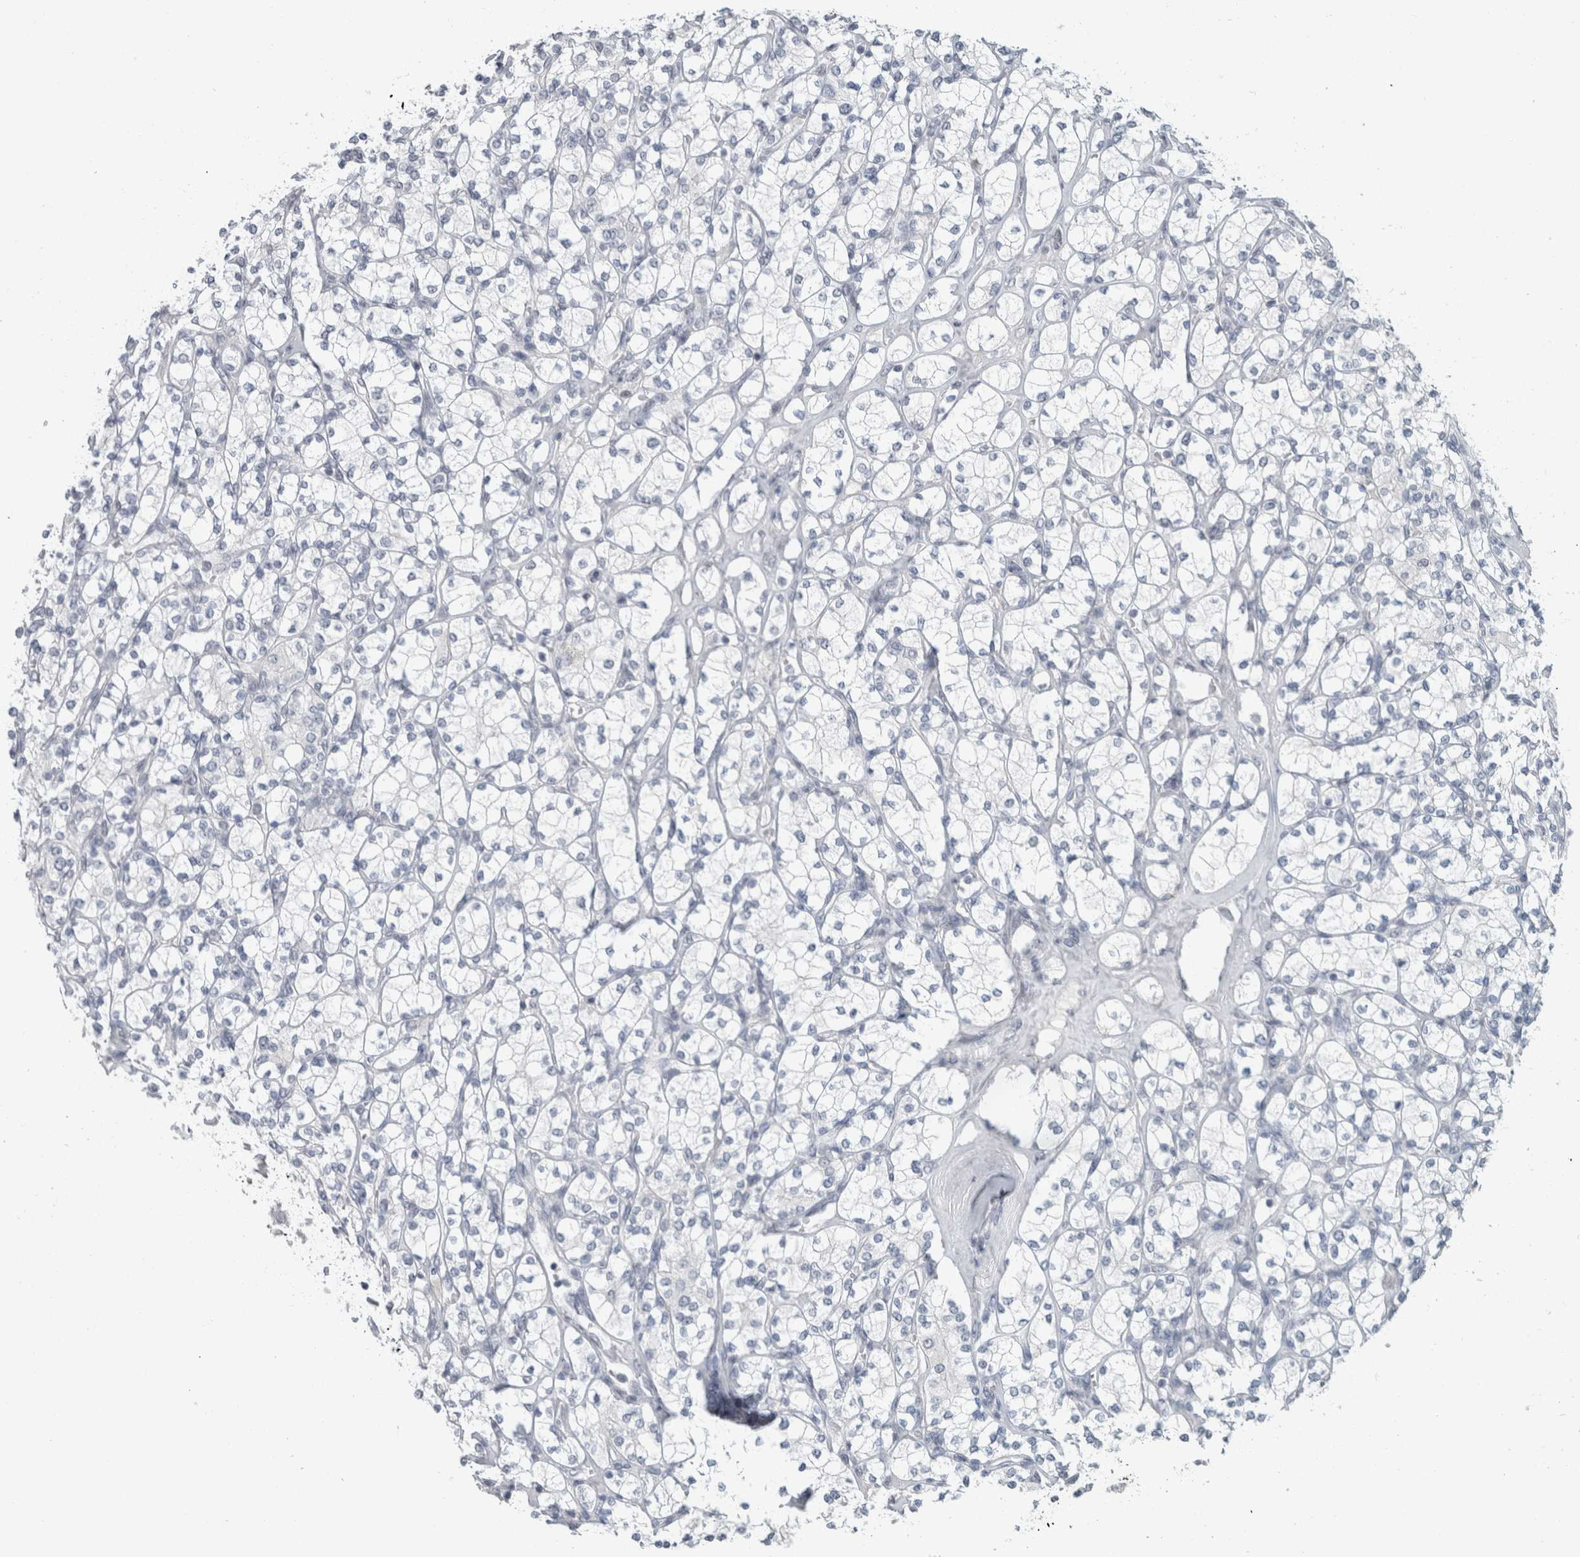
{"staining": {"intensity": "negative", "quantity": "none", "location": "none"}, "tissue": "renal cancer", "cell_type": "Tumor cells", "image_type": "cancer", "snomed": [{"axis": "morphology", "description": "Adenocarcinoma, NOS"}, {"axis": "topography", "description": "Kidney"}], "caption": "Protein analysis of adenocarcinoma (renal) displays no significant positivity in tumor cells.", "gene": "ZNF770", "patient": {"sex": "male", "age": 77}}